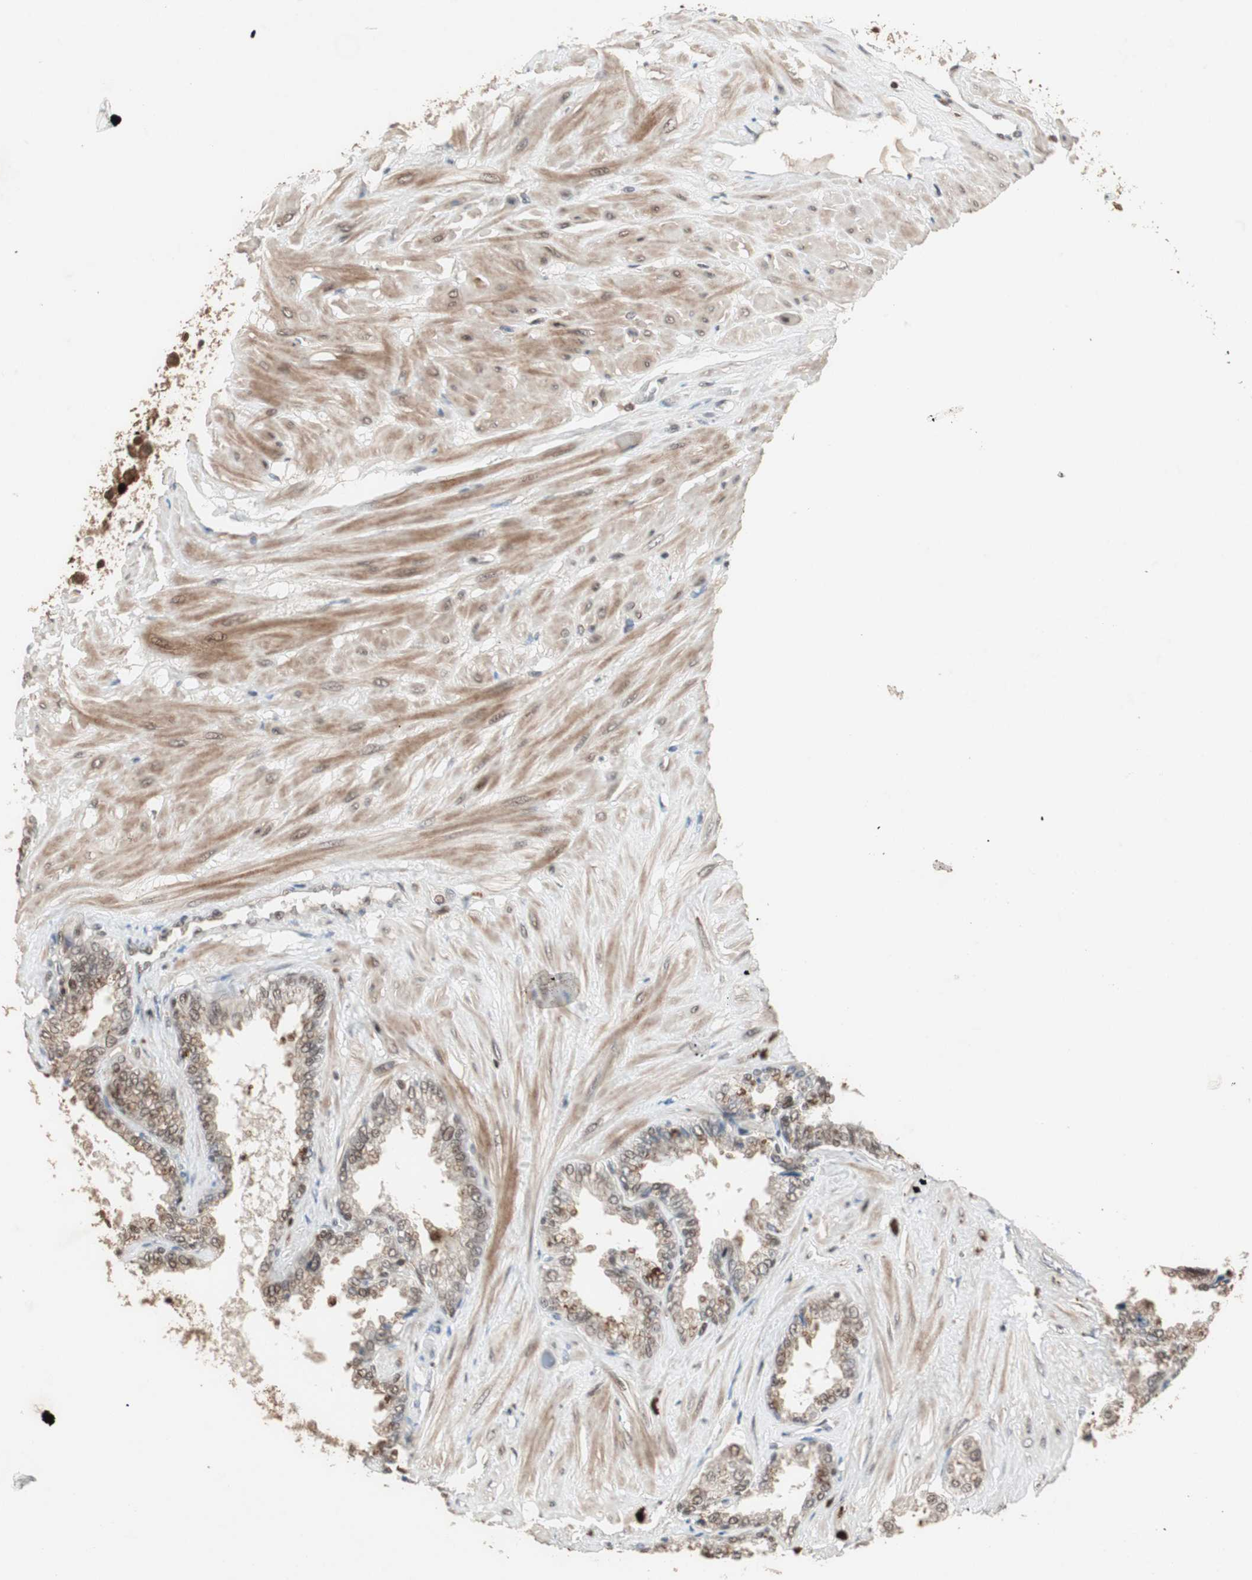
{"staining": {"intensity": "moderate", "quantity": ">75%", "location": "cytoplasmic/membranous,nuclear"}, "tissue": "seminal vesicle", "cell_type": "Glandular cells", "image_type": "normal", "snomed": [{"axis": "morphology", "description": "Normal tissue, NOS"}, {"axis": "topography", "description": "Seminal veicle"}], "caption": "Glandular cells exhibit medium levels of moderate cytoplasmic/membranous,nuclear expression in about >75% of cells in benign human seminal vesicle. The protein is shown in brown color, while the nuclei are stained blue.", "gene": "GART", "patient": {"sex": "male", "age": 46}}